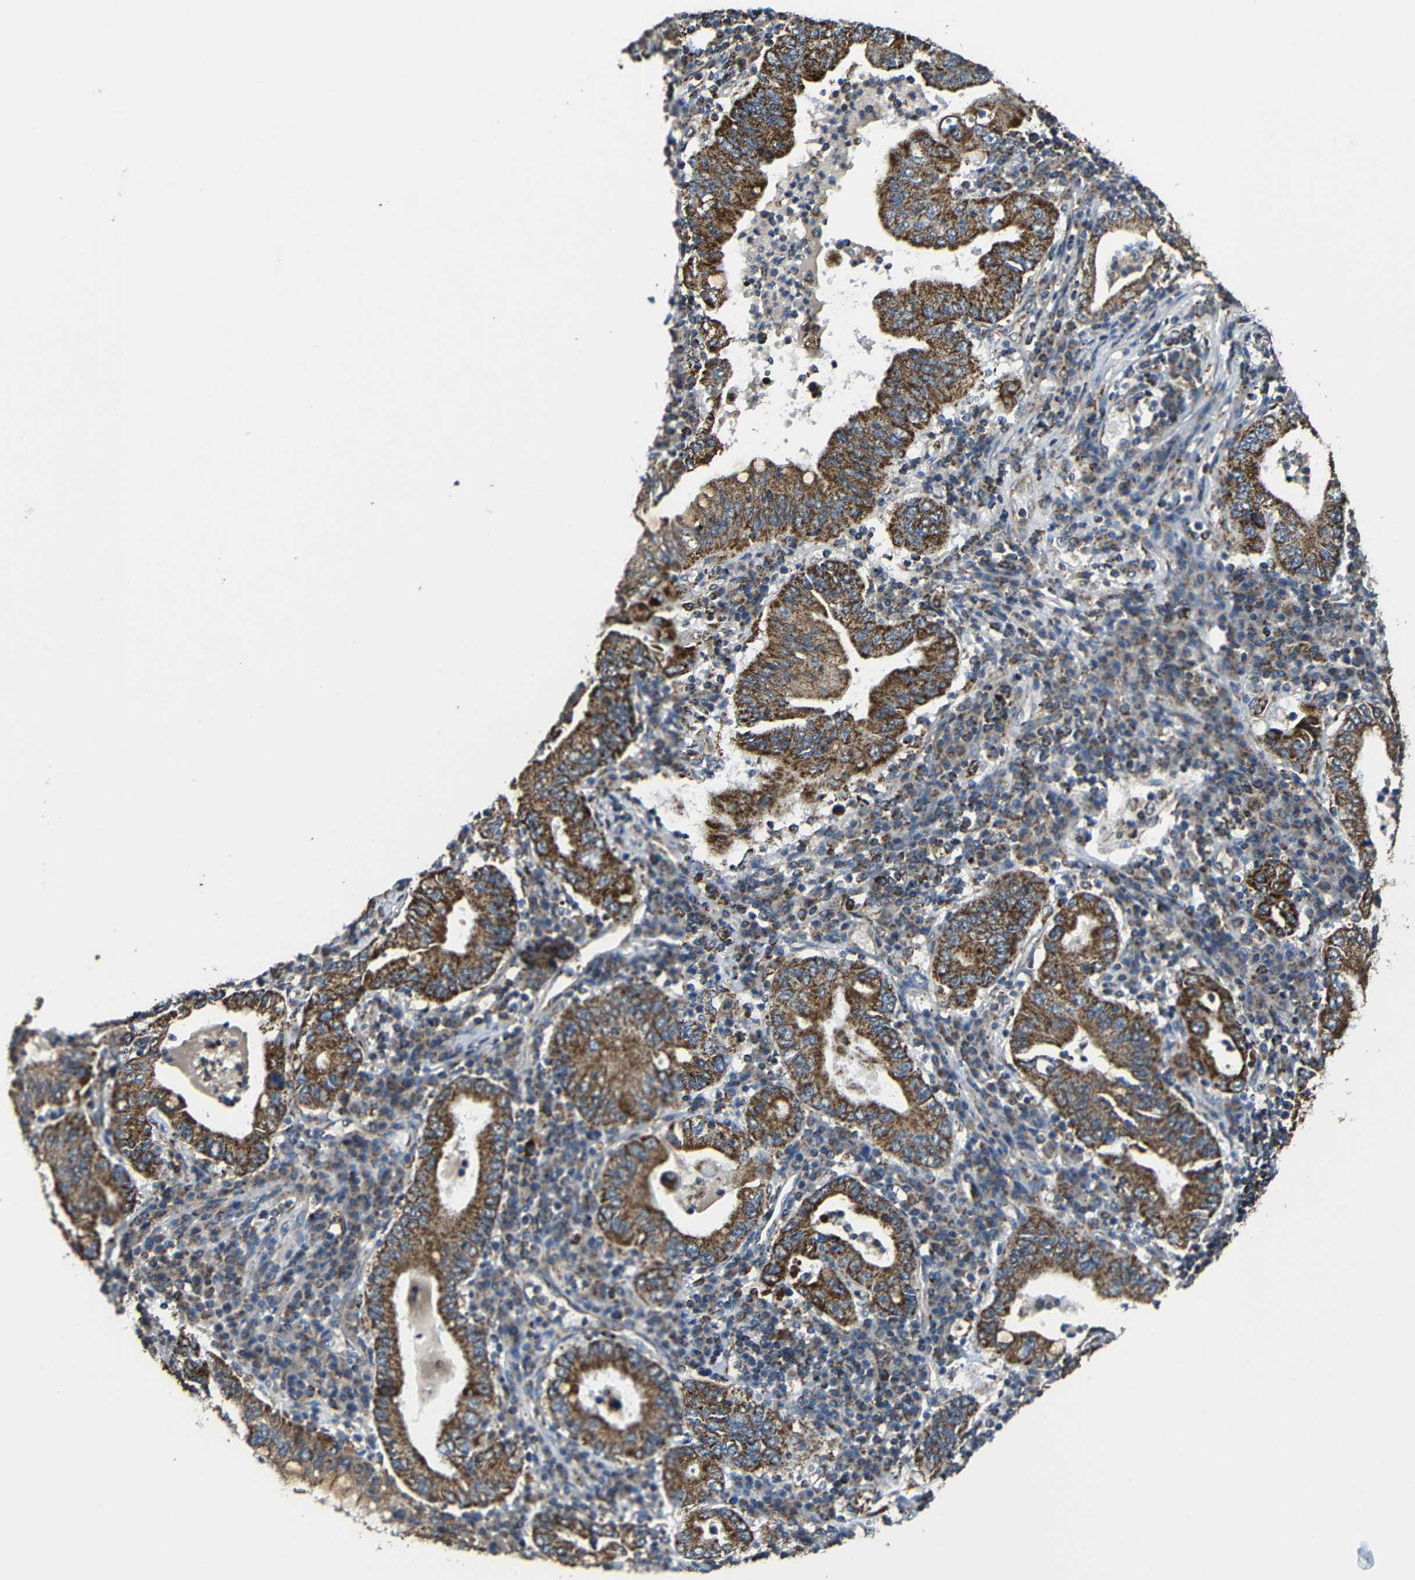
{"staining": {"intensity": "strong", "quantity": ">75%", "location": "cytoplasmic/membranous"}, "tissue": "stomach cancer", "cell_type": "Tumor cells", "image_type": "cancer", "snomed": [{"axis": "morphology", "description": "Normal tissue, NOS"}, {"axis": "morphology", "description": "Adenocarcinoma, NOS"}, {"axis": "topography", "description": "Esophagus"}, {"axis": "topography", "description": "Stomach, upper"}, {"axis": "topography", "description": "Peripheral nerve tissue"}], "caption": "Tumor cells reveal high levels of strong cytoplasmic/membranous positivity in about >75% of cells in human adenocarcinoma (stomach).", "gene": "NR3C2", "patient": {"sex": "male", "age": 62}}